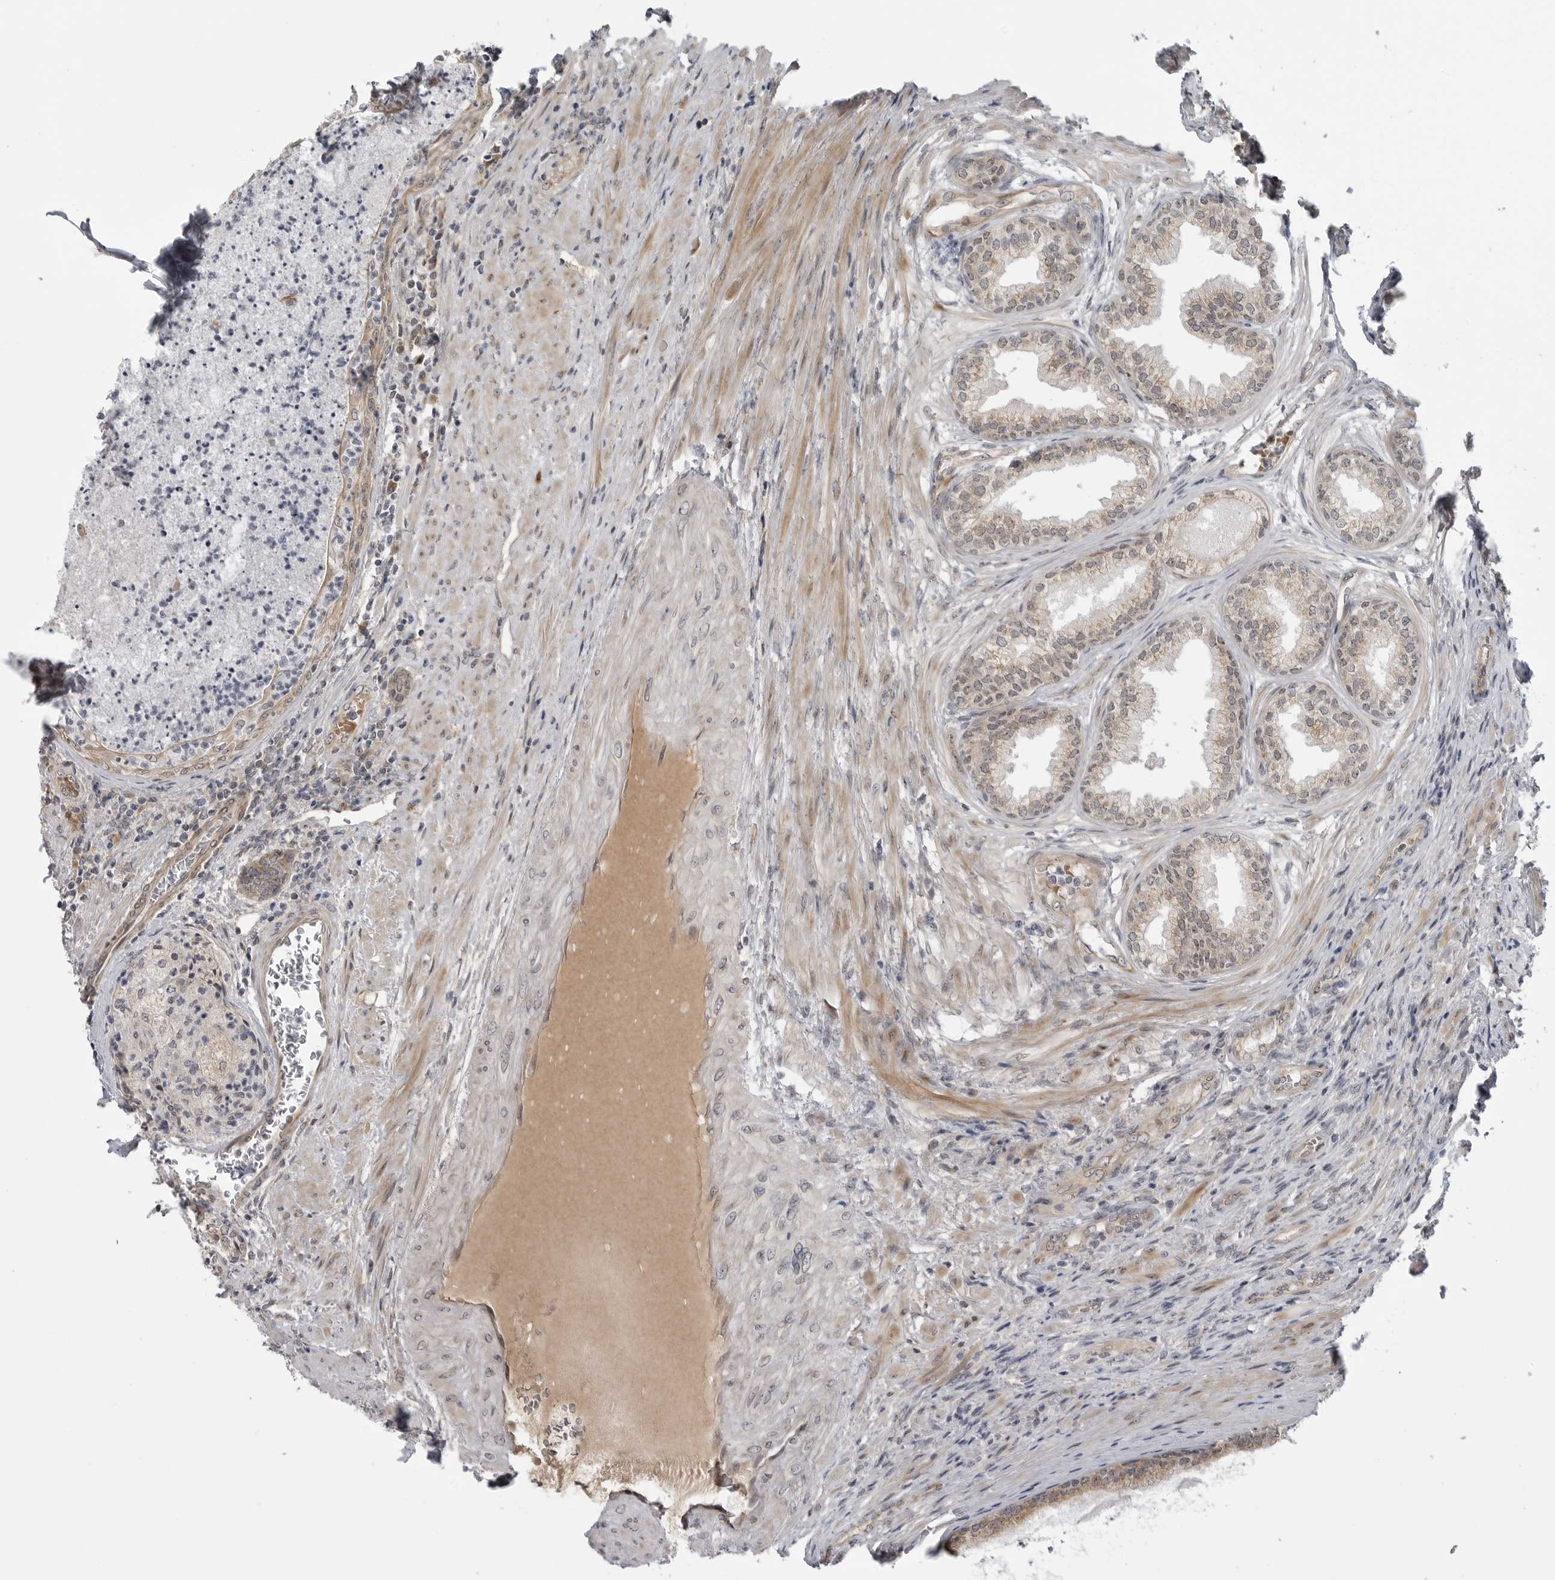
{"staining": {"intensity": "weak", "quantity": ">75%", "location": "cytoplasmic/membranous,nuclear"}, "tissue": "prostate", "cell_type": "Glandular cells", "image_type": "normal", "snomed": [{"axis": "morphology", "description": "Normal tissue, NOS"}, {"axis": "topography", "description": "Prostate"}], "caption": "About >75% of glandular cells in benign human prostate display weak cytoplasmic/membranous,nuclear protein positivity as visualized by brown immunohistochemical staining.", "gene": "LRRC45", "patient": {"sex": "male", "age": 76}}